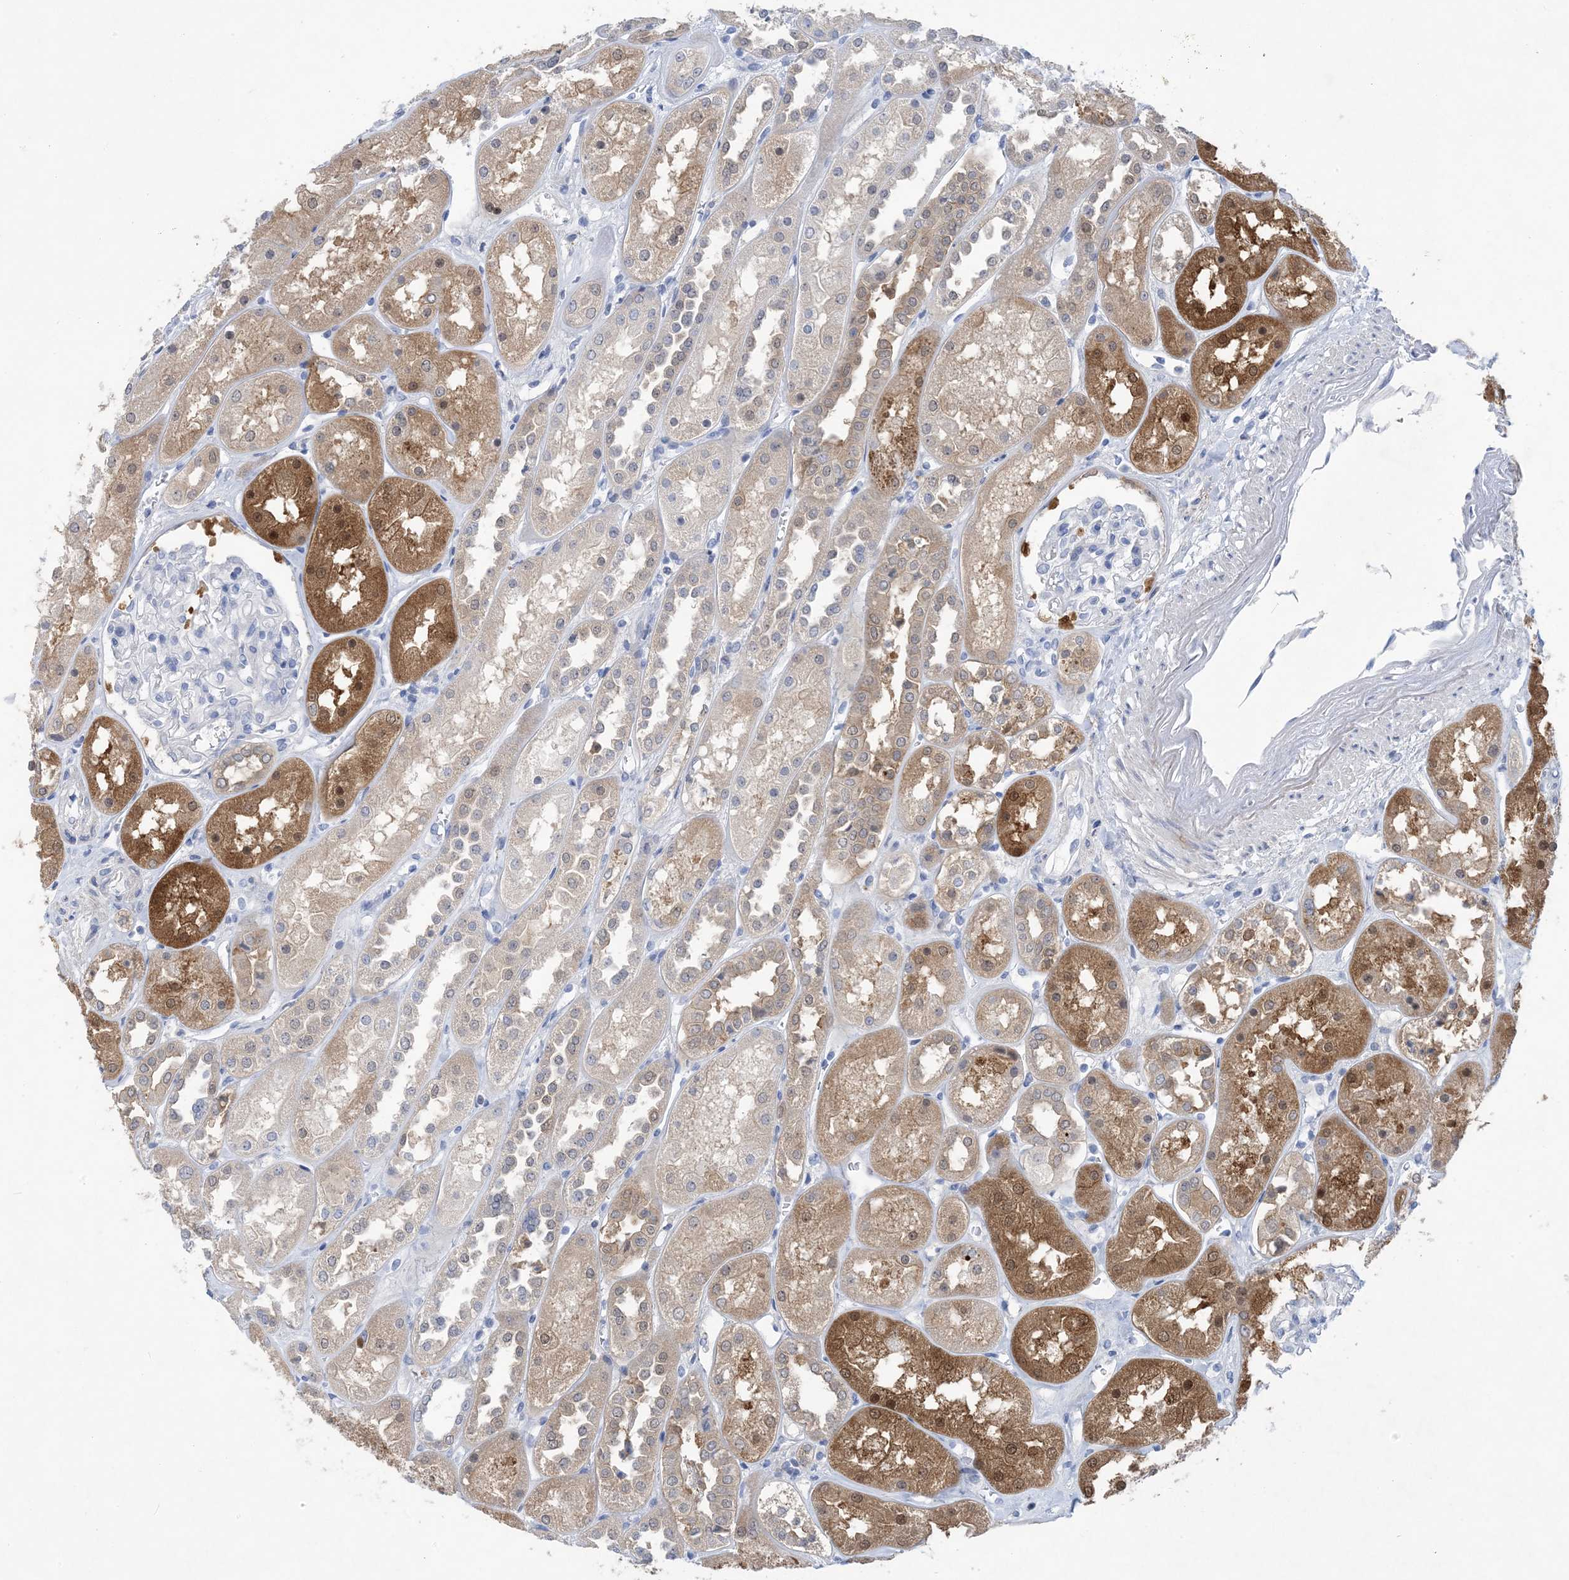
{"staining": {"intensity": "negative", "quantity": "none", "location": "none"}, "tissue": "kidney", "cell_type": "Cells in glomeruli", "image_type": "normal", "snomed": [{"axis": "morphology", "description": "Normal tissue, NOS"}, {"axis": "topography", "description": "Kidney"}], "caption": "Image shows no significant protein expression in cells in glomeruli of benign kidney. (Brightfield microscopy of DAB immunohistochemistry at high magnification).", "gene": "SH3YL1", "patient": {"sex": "male", "age": 70}}